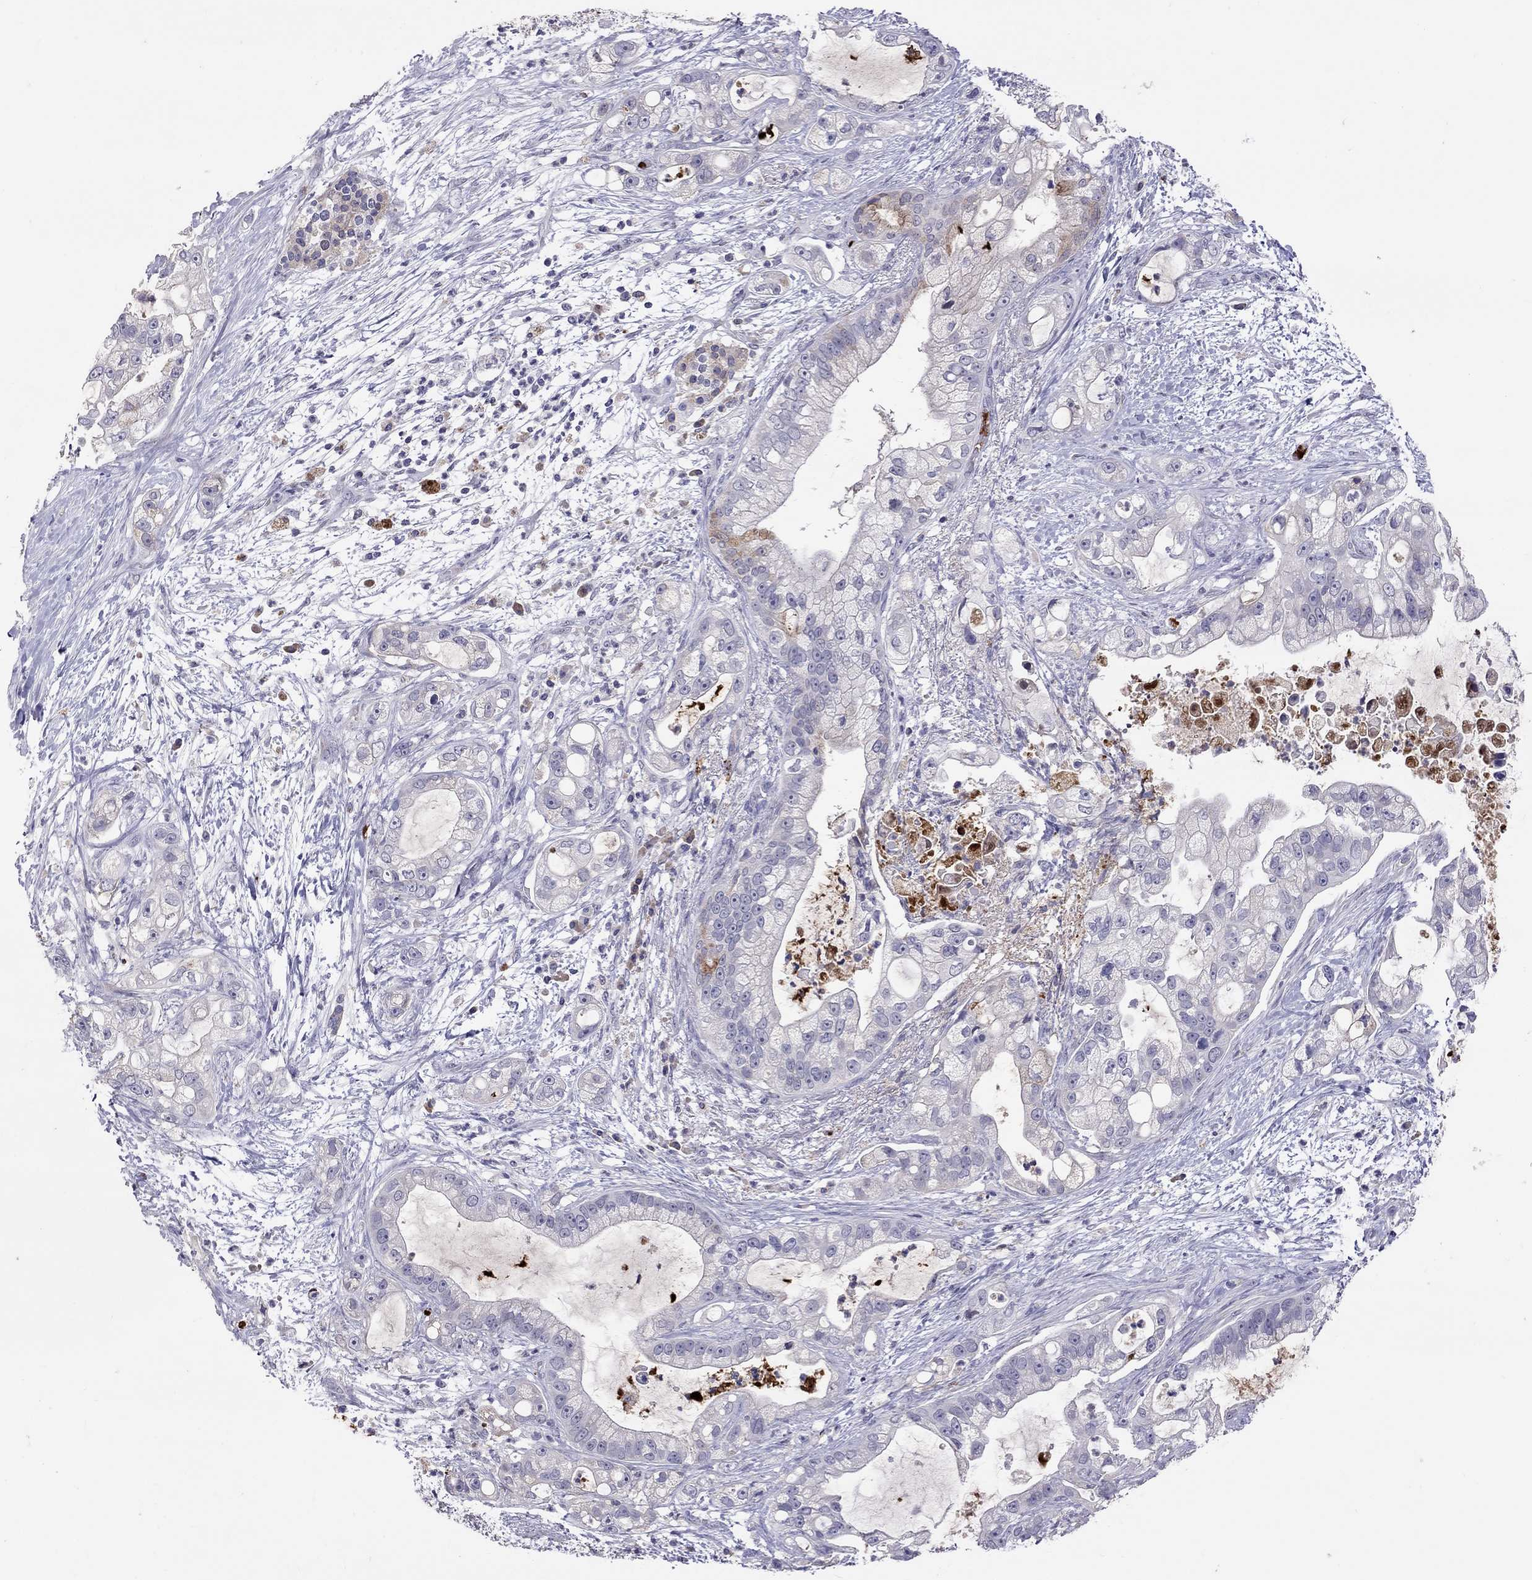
{"staining": {"intensity": "negative", "quantity": "none", "location": "none"}, "tissue": "pancreatic cancer", "cell_type": "Tumor cells", "image_type": "cancer", "snomed": [{"axis": "morphology", "description": "Adenocarcinoma, NOS"}, {"axis": "topography", "description": "Pancreas"}], "caption": "Adenocarcinoma (pancreatic) was stained to show a protein in brown. There is no significant positivity in tumor cells. (Immunohistochemistry, brightfield microscopy, high magnification).", "gene": "SERPINA3", "patient": {"sex": "female", "age": 69}}